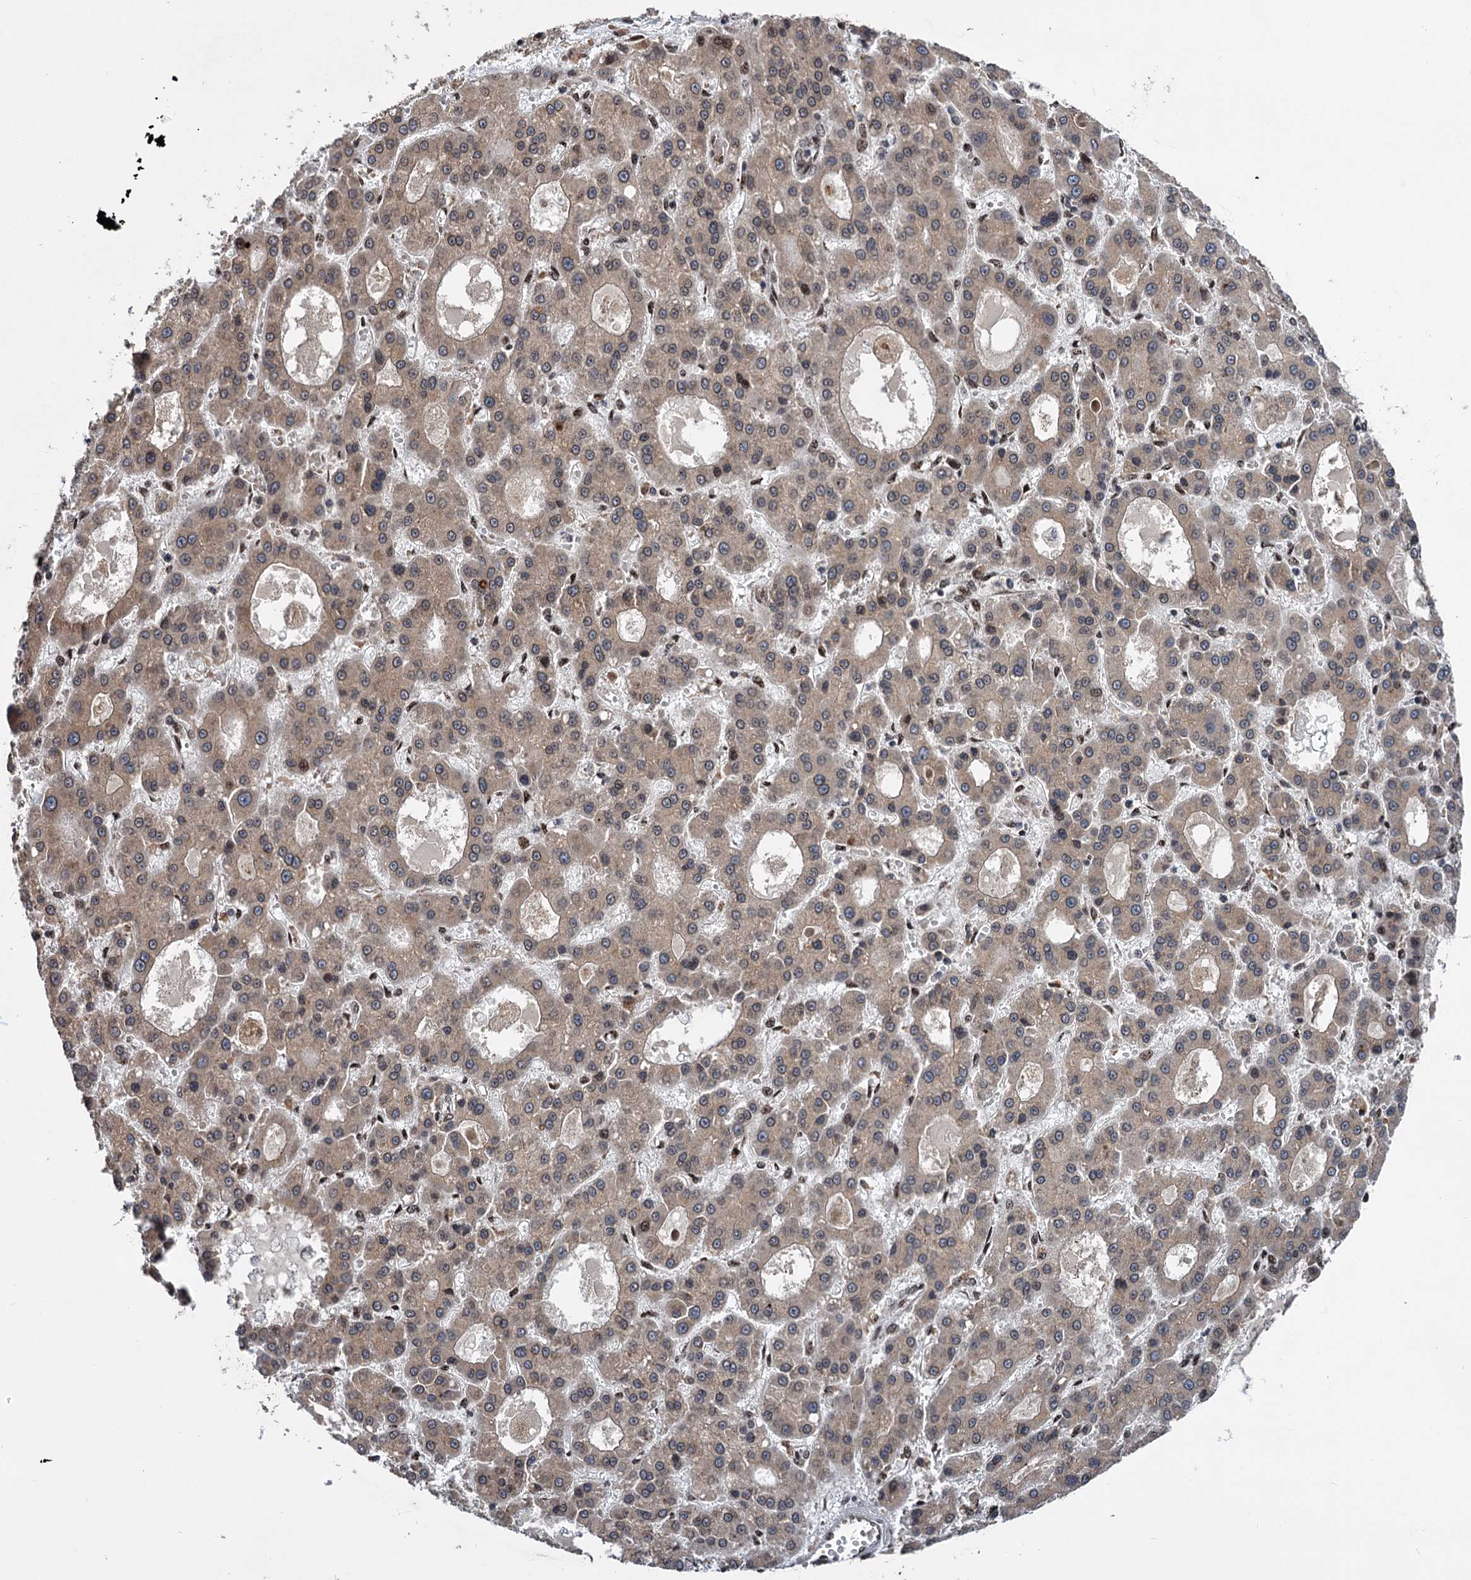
{"staining": {"intensity": "weak", "quantity": "25%-75%", "location": "cytoplasmic/membranous"}, "tissue": "liver cancer", "cell_type": "Tumor cells", "image_type": "cancer", "snomed": [{"axis": "morphology", "description": "Carcinoma, Hepatocellular, NOS"}, {"axis": "topography", "description": "Liver"}], "caption": "Approximately 25%-75% of tumor cells in human liver cancer exhibit weak cytoplasmic/membranous protein expression as visualized by brown immunohistochemical staining.", "gene": "MESD", "patient": {"sex": "male", "age": 70}}